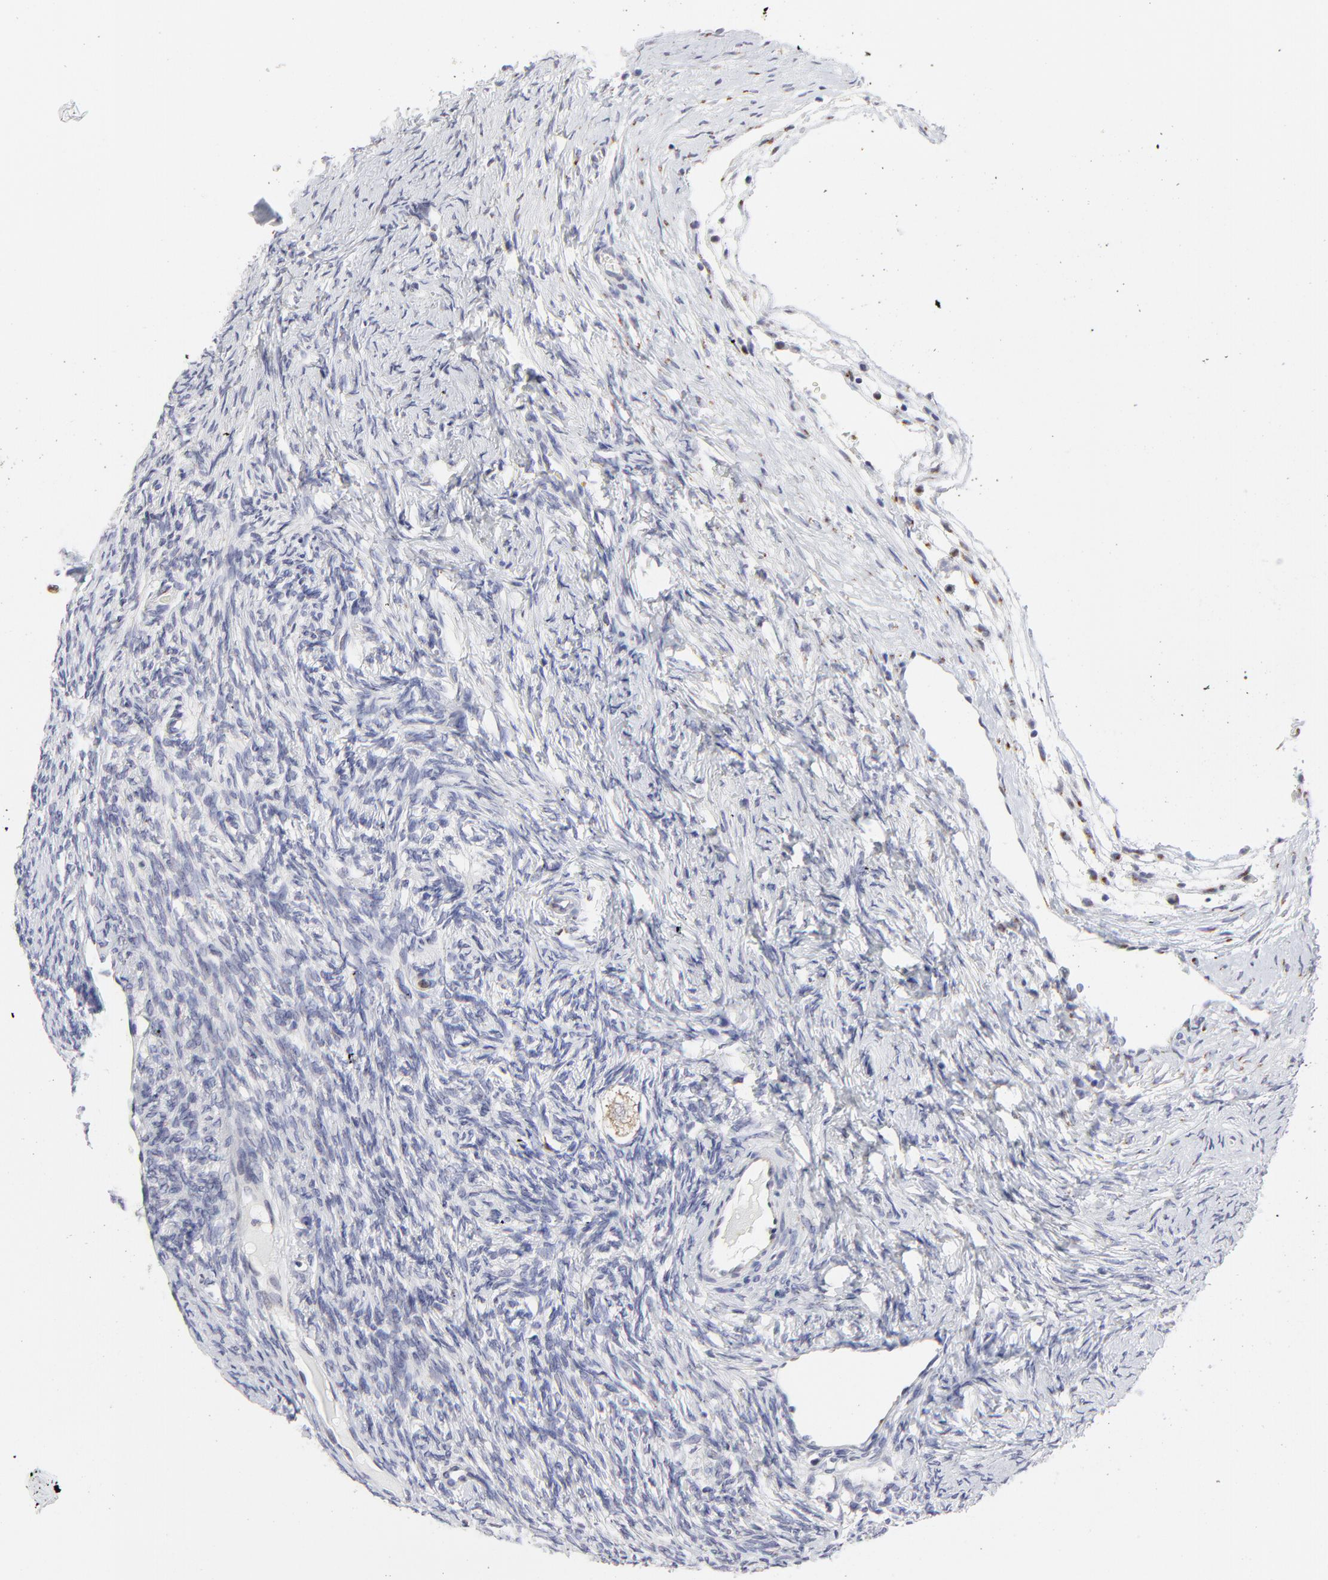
{"staining": {"intensity": "weak", "quantity": ">75%", "location": "cytoplasmic/membranous"}, "tissue": "ovary", "cell_type": "Follicle cells", "image_type": "normal", "snomed": [{"axis": "morphology", "description": "Normal tissue, NOS"}, {"axis": "topography", "description": "Ovary"}], "caption": "Ovary stained for a protein demonstrates weak cytoplasmic/membranous positivity in follicle cells. The protein of interest is shown in brown color, while the nuclei are stained blue.", "gene": "NCAPH", "patient": {"sex": "female", "age": 32}}